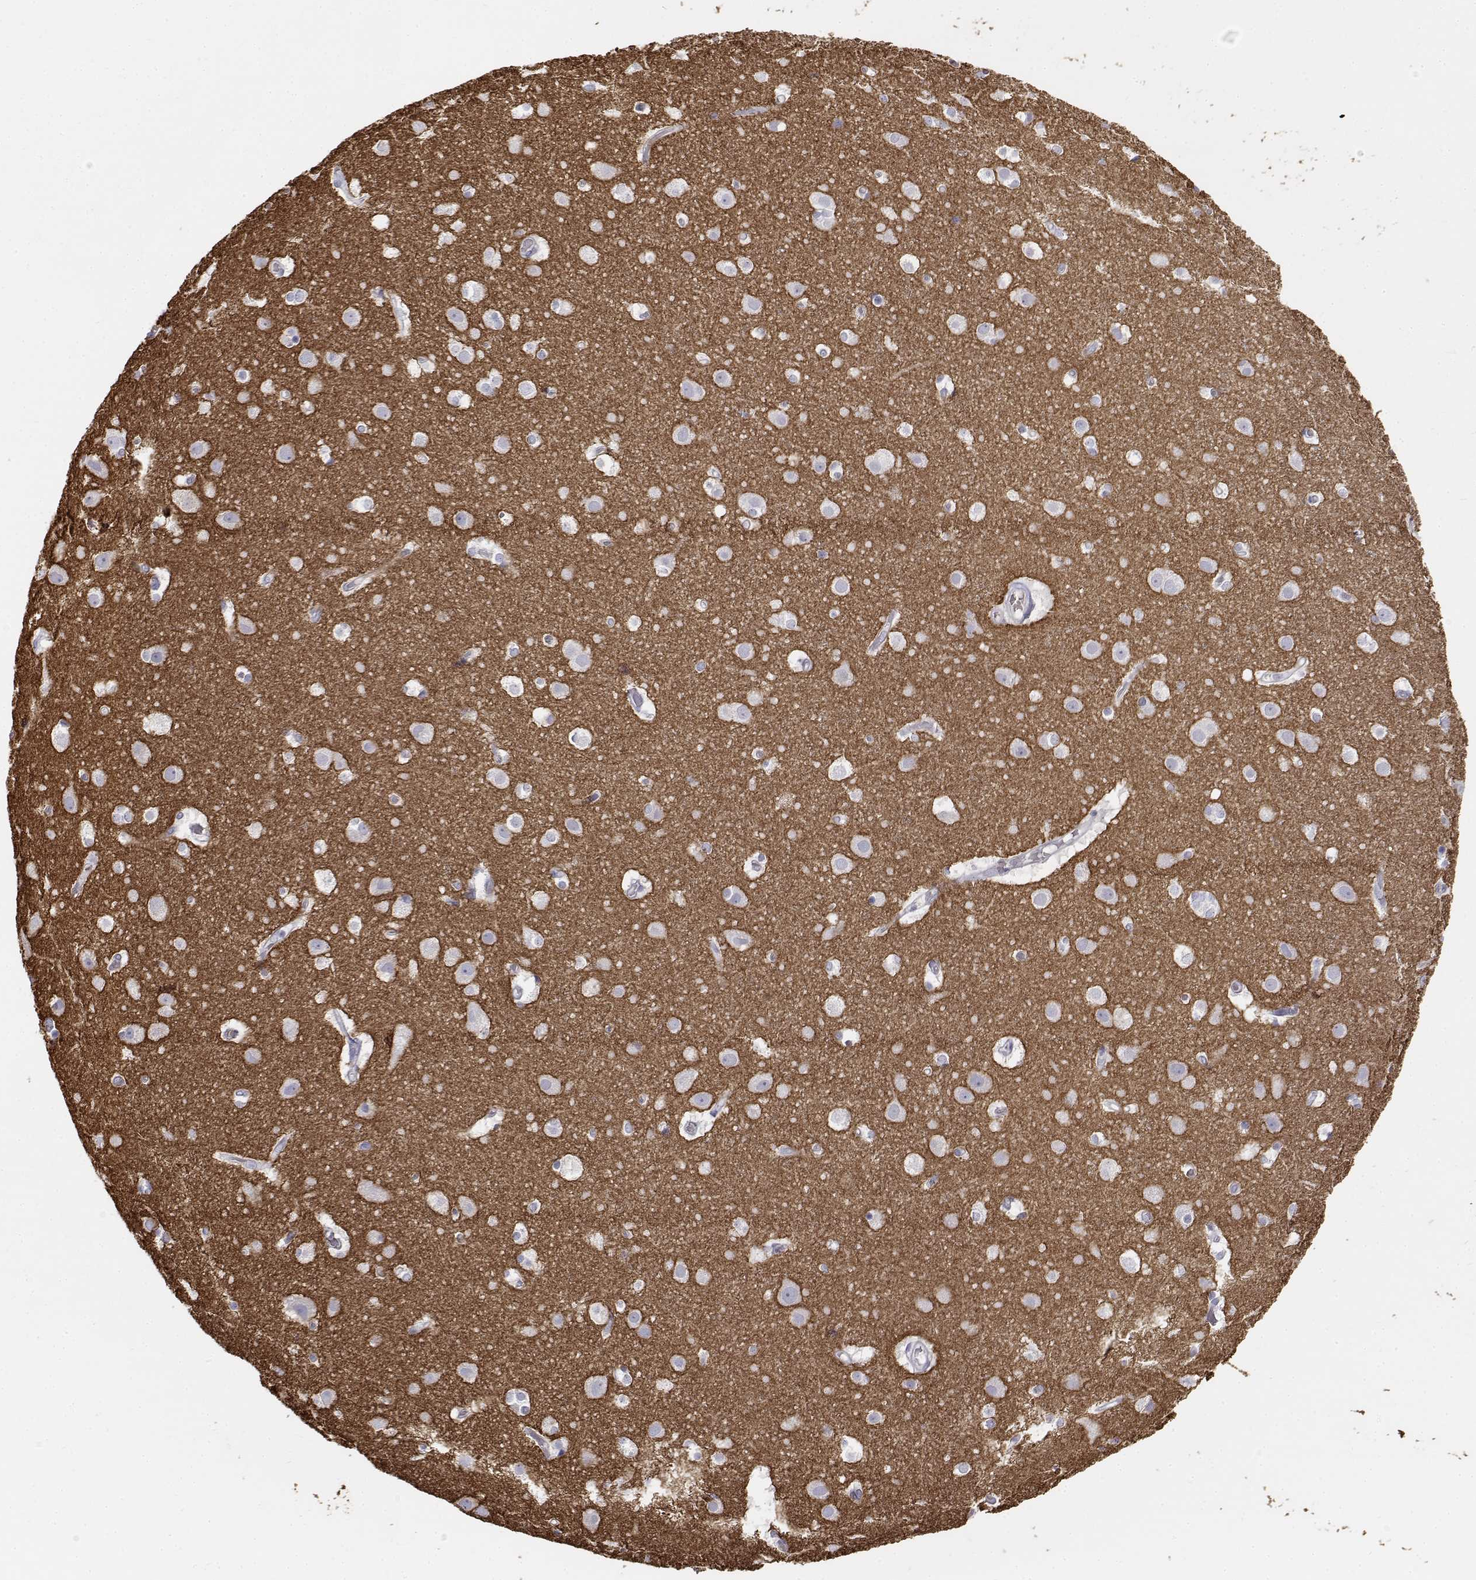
{"staining": {"intensity": "negative", "quantity": "none", "location": "none"}, "tissue": "cerebral cortex", "cell_type": "Endothelial cells", "image_type": "normal", "snomed": [{"axis": "morphology", "description": "Normal tissue, NOS"}, {"axis": "topography", "description": "Cerebral cortex"}], "caption": "IHC photomicrograph of unremarkable cerebral cortex: cerebral cortex stained with DAB reveals no significant protein staining in endothelial cells. (Stains: DAB (3,3'-diaminobenzidine) IHC with hematoxylin counter stain, Microscopy: brightfield microscopy at high magnification).", "gene": "CADM1", "patient": {"sex": "female", "age": 52}}